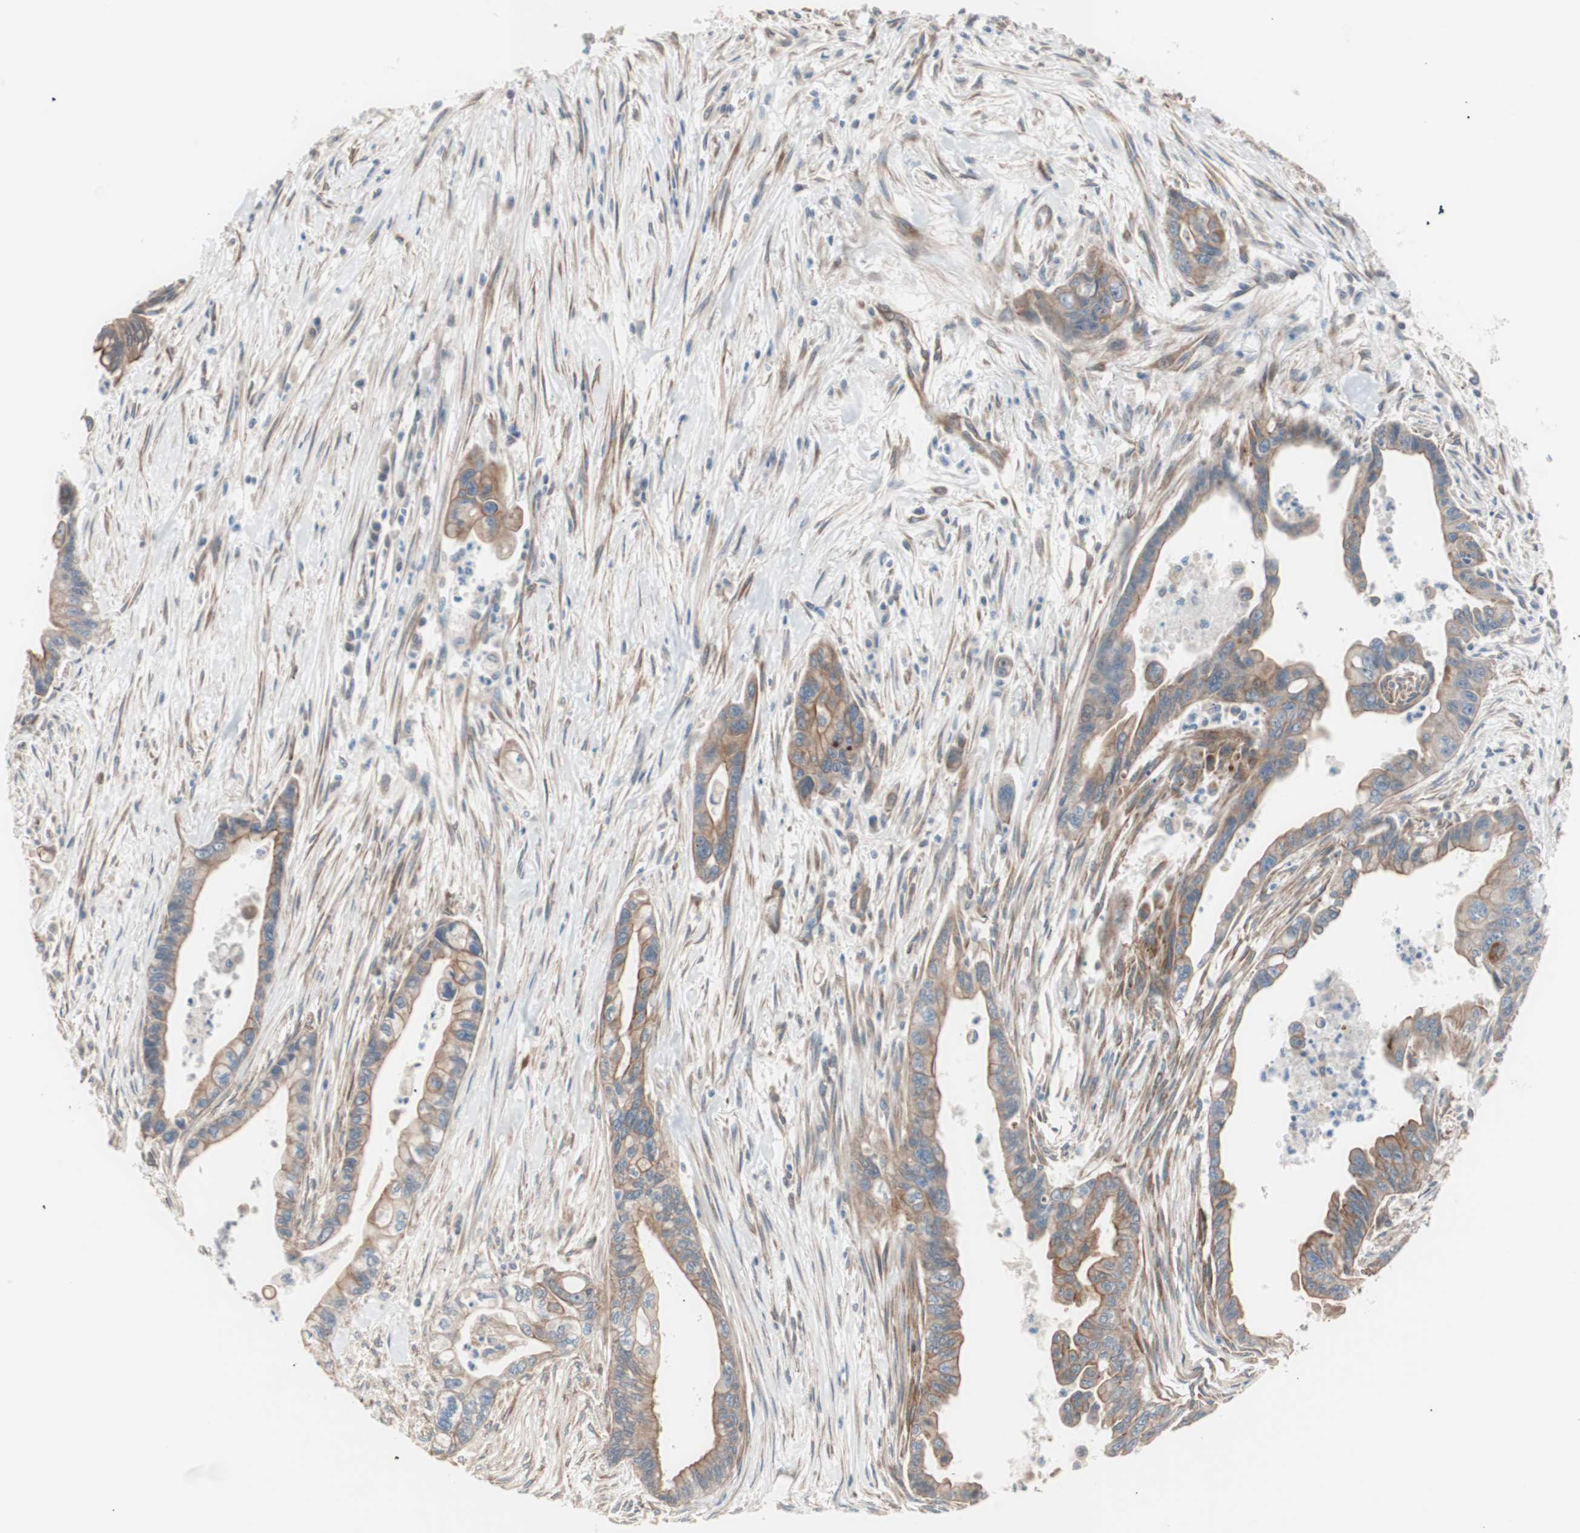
{"staining": {"intensity": "moderate", "quantity": ">75%", "location": "cytoplasmic/membranous"}, "tissue": "pancreatic cancer", "cell_type": "Tumor cells", "image_type": "cancer", "snomed": [{"axis": "morphology", "description": "Adenocarcinoma, NOS"}, {"axis": "topography", "description": "Pancreas"}], "caption": "DAB immunohistochemical staining of pancreatic adenocarcinoma exhibits moderate cytoplasmic/membranous protein staining in about >75% of tumor cells. (DAB (3,3'-diaminobenzidine) IHC, brown staining for protein, blue staining for nuclei).", "gene": "SMG1", "patient": {"sex": "male", "age": 70}}